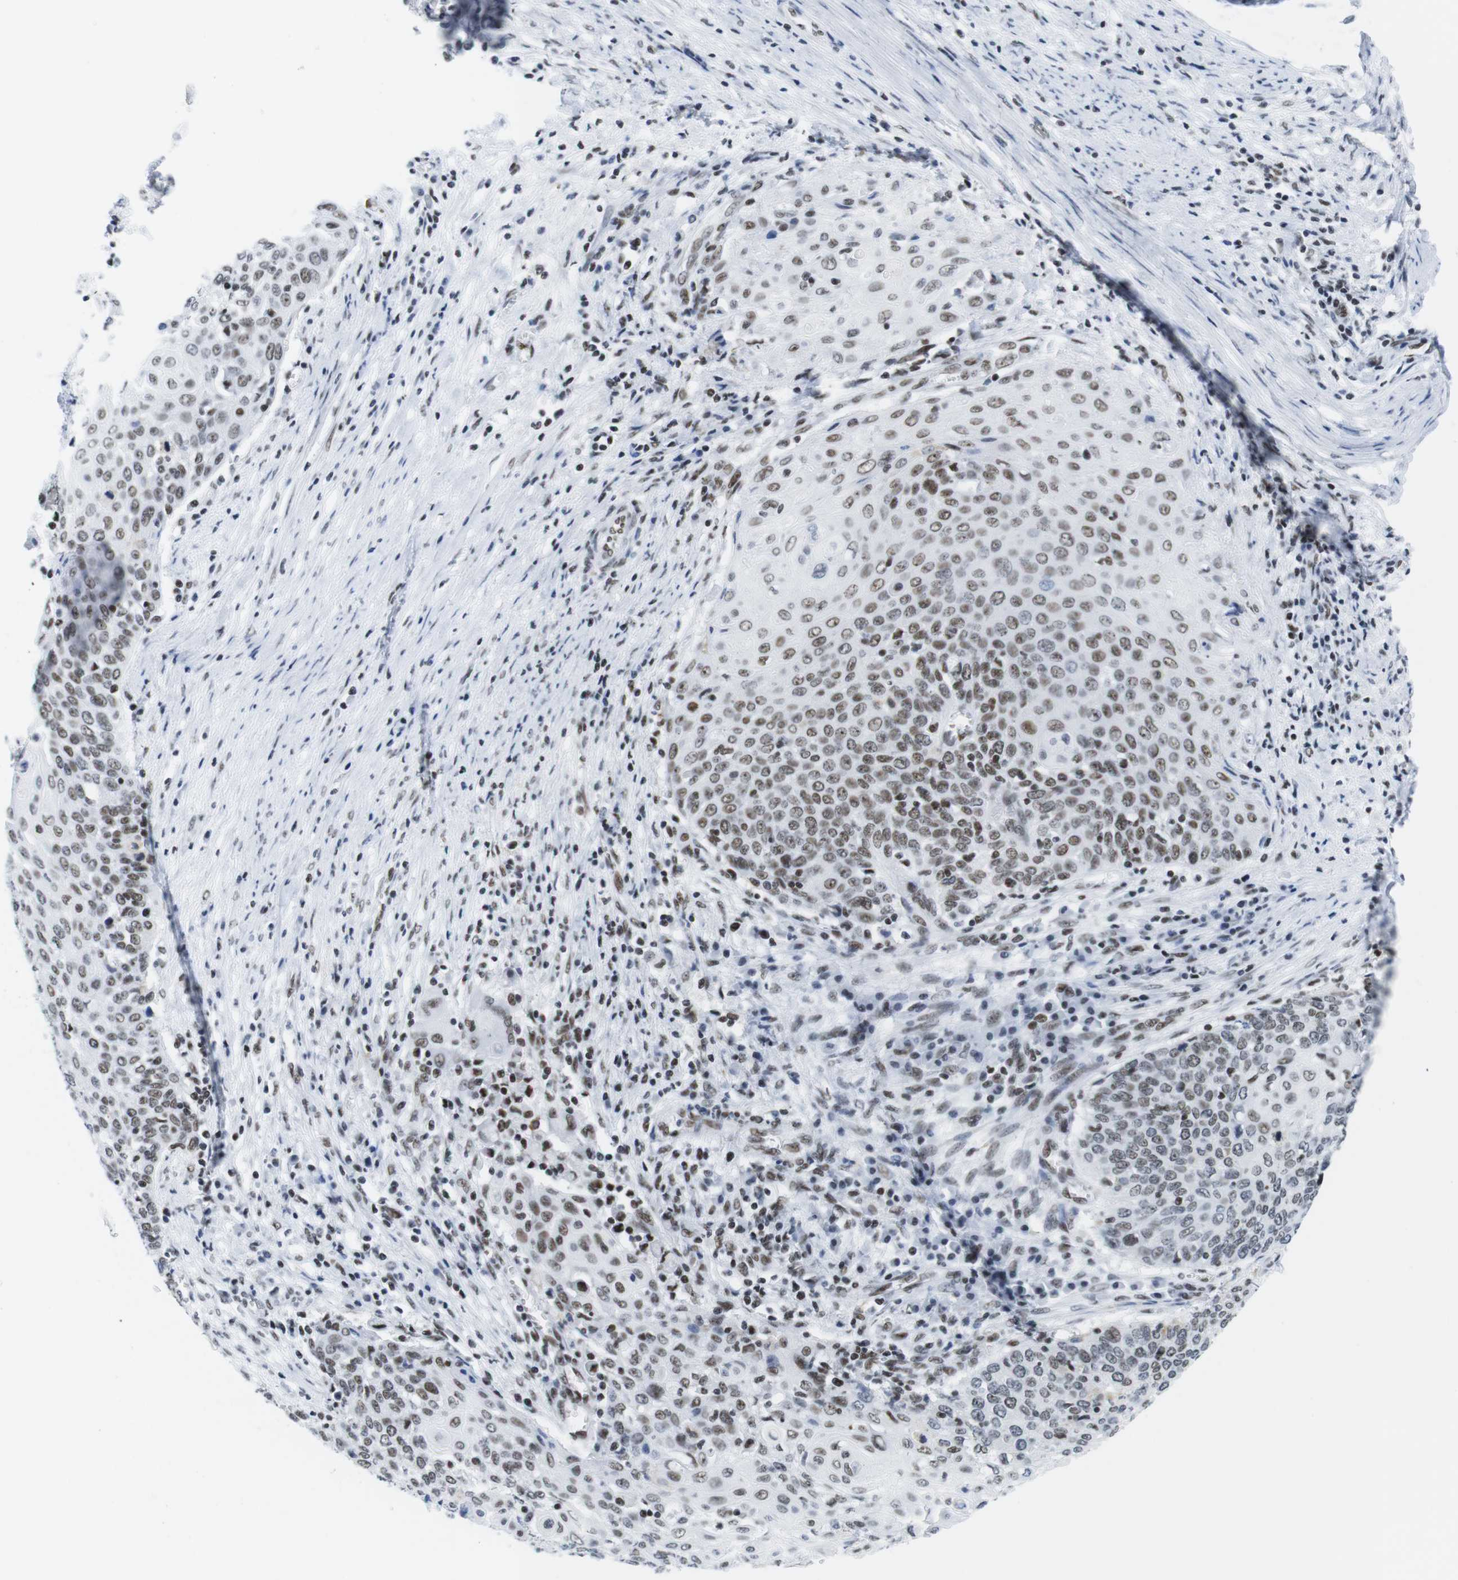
{"staining": {"intensity": "moderate", "quantity": ">75%", "location": "nuclear"}, "tissue": "cervical cancer", "cell_type": "Tumor cells", "image_type": "cancer", "snomed": [{"axis": "morphology", "description": "Squamous cell carcinoma, NOS"}, {"axis": "topography", "description": "Cervix"}], "caption": "IHC (DAB) staining of cervical cancer (squamous cell carcinoma) shows moderate nuclear protein expression in approximately >75% of tumor cells.", "gene": "IFI16", "patient": {"sex": "female", "age": 39}}